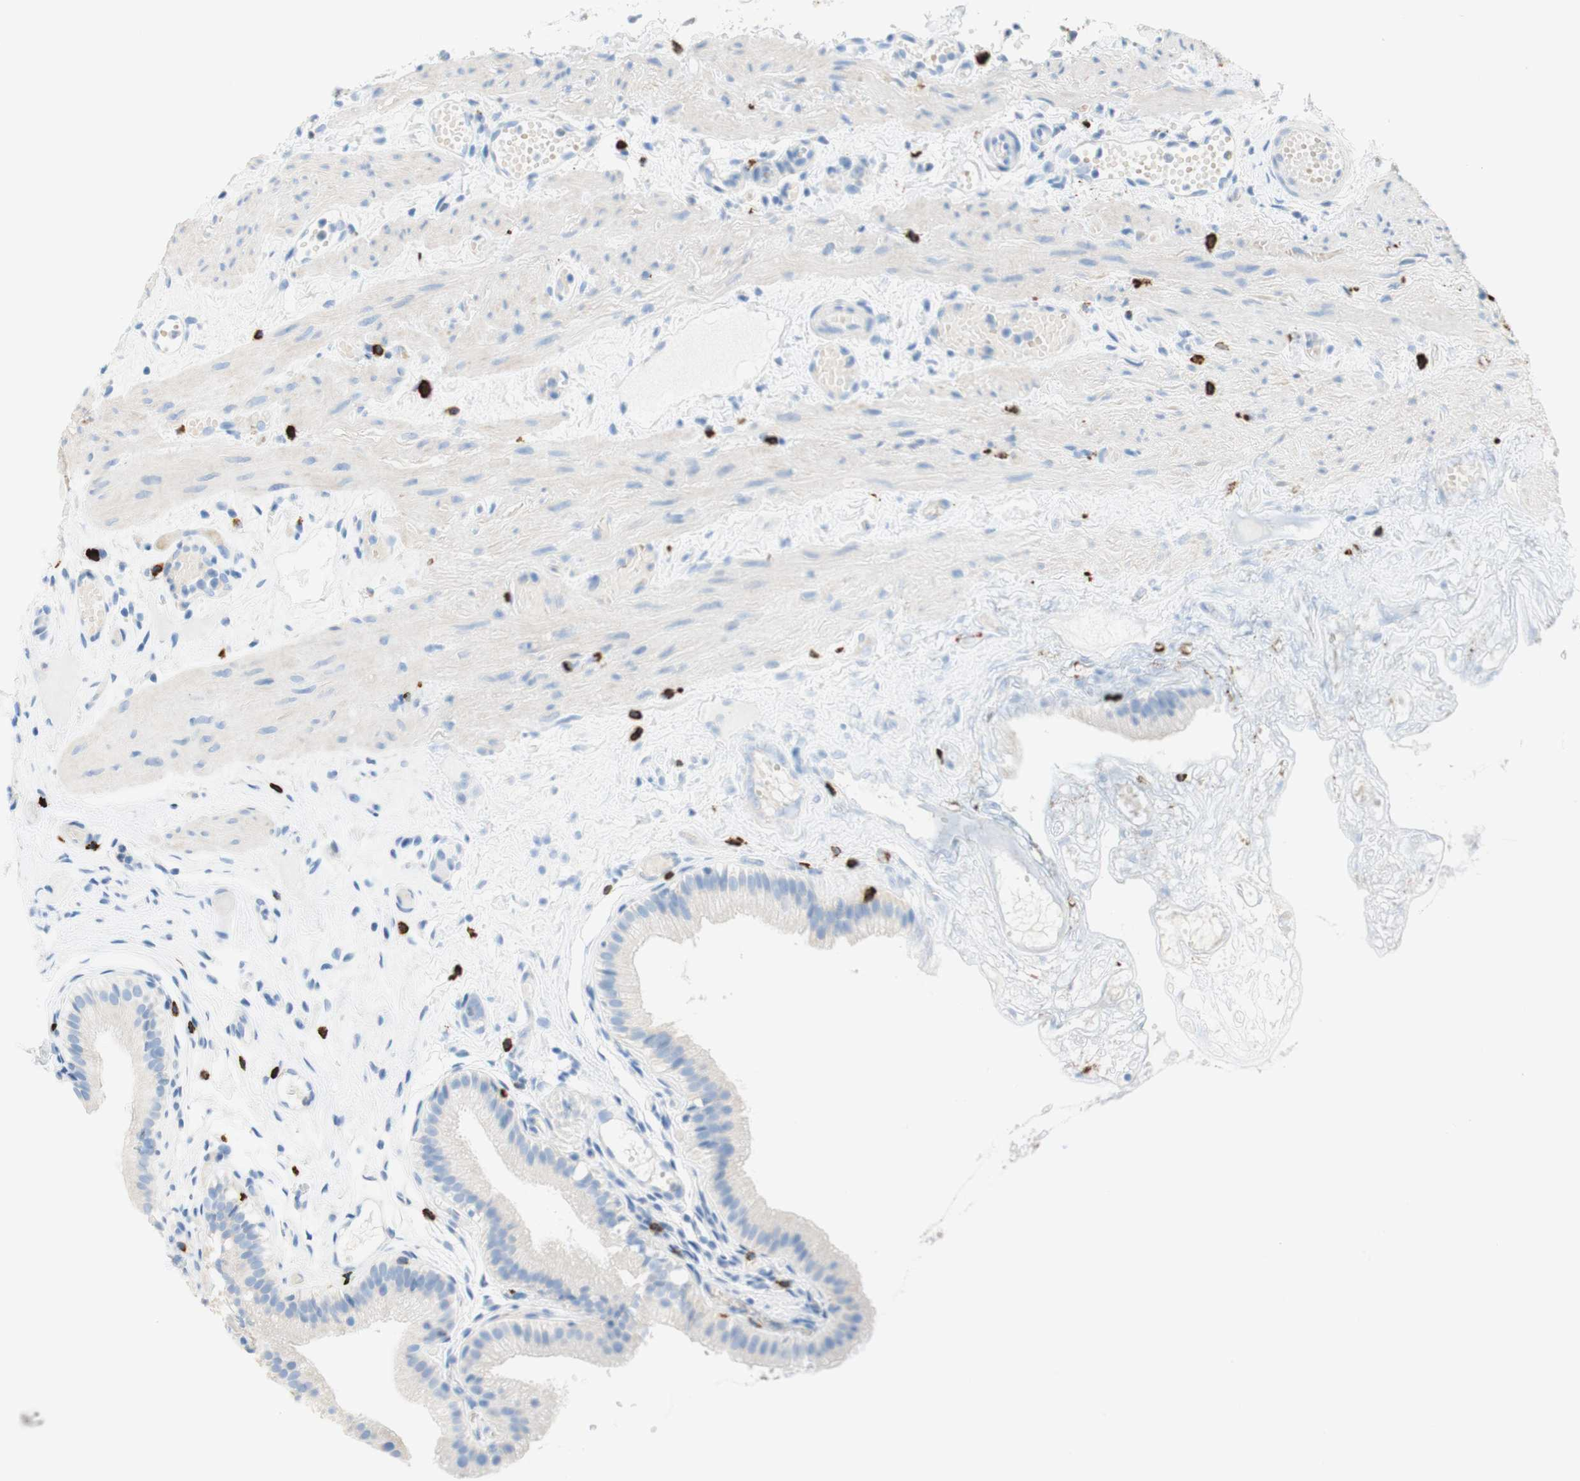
{"staining": {"intensity": "weak", "quantity": "<25%", "location": "cytoplasmic/membranous"}, "tissue": "gallbladder", "cell_type": "Glandular cells", "image_type": "normal", "snomed": [{"axis": "morphology", "description": "Normal tissue, NOS"}, {"axis": "topography", "description": "Gallbladder"}], "caption": "An immunohistochemistry (IHC) image of normal gallbladder is shown. There is no staining in glandular cells of gallbladder.", "gene": "CEACAM1", "patient": {"sex": "female", "age": 26}}